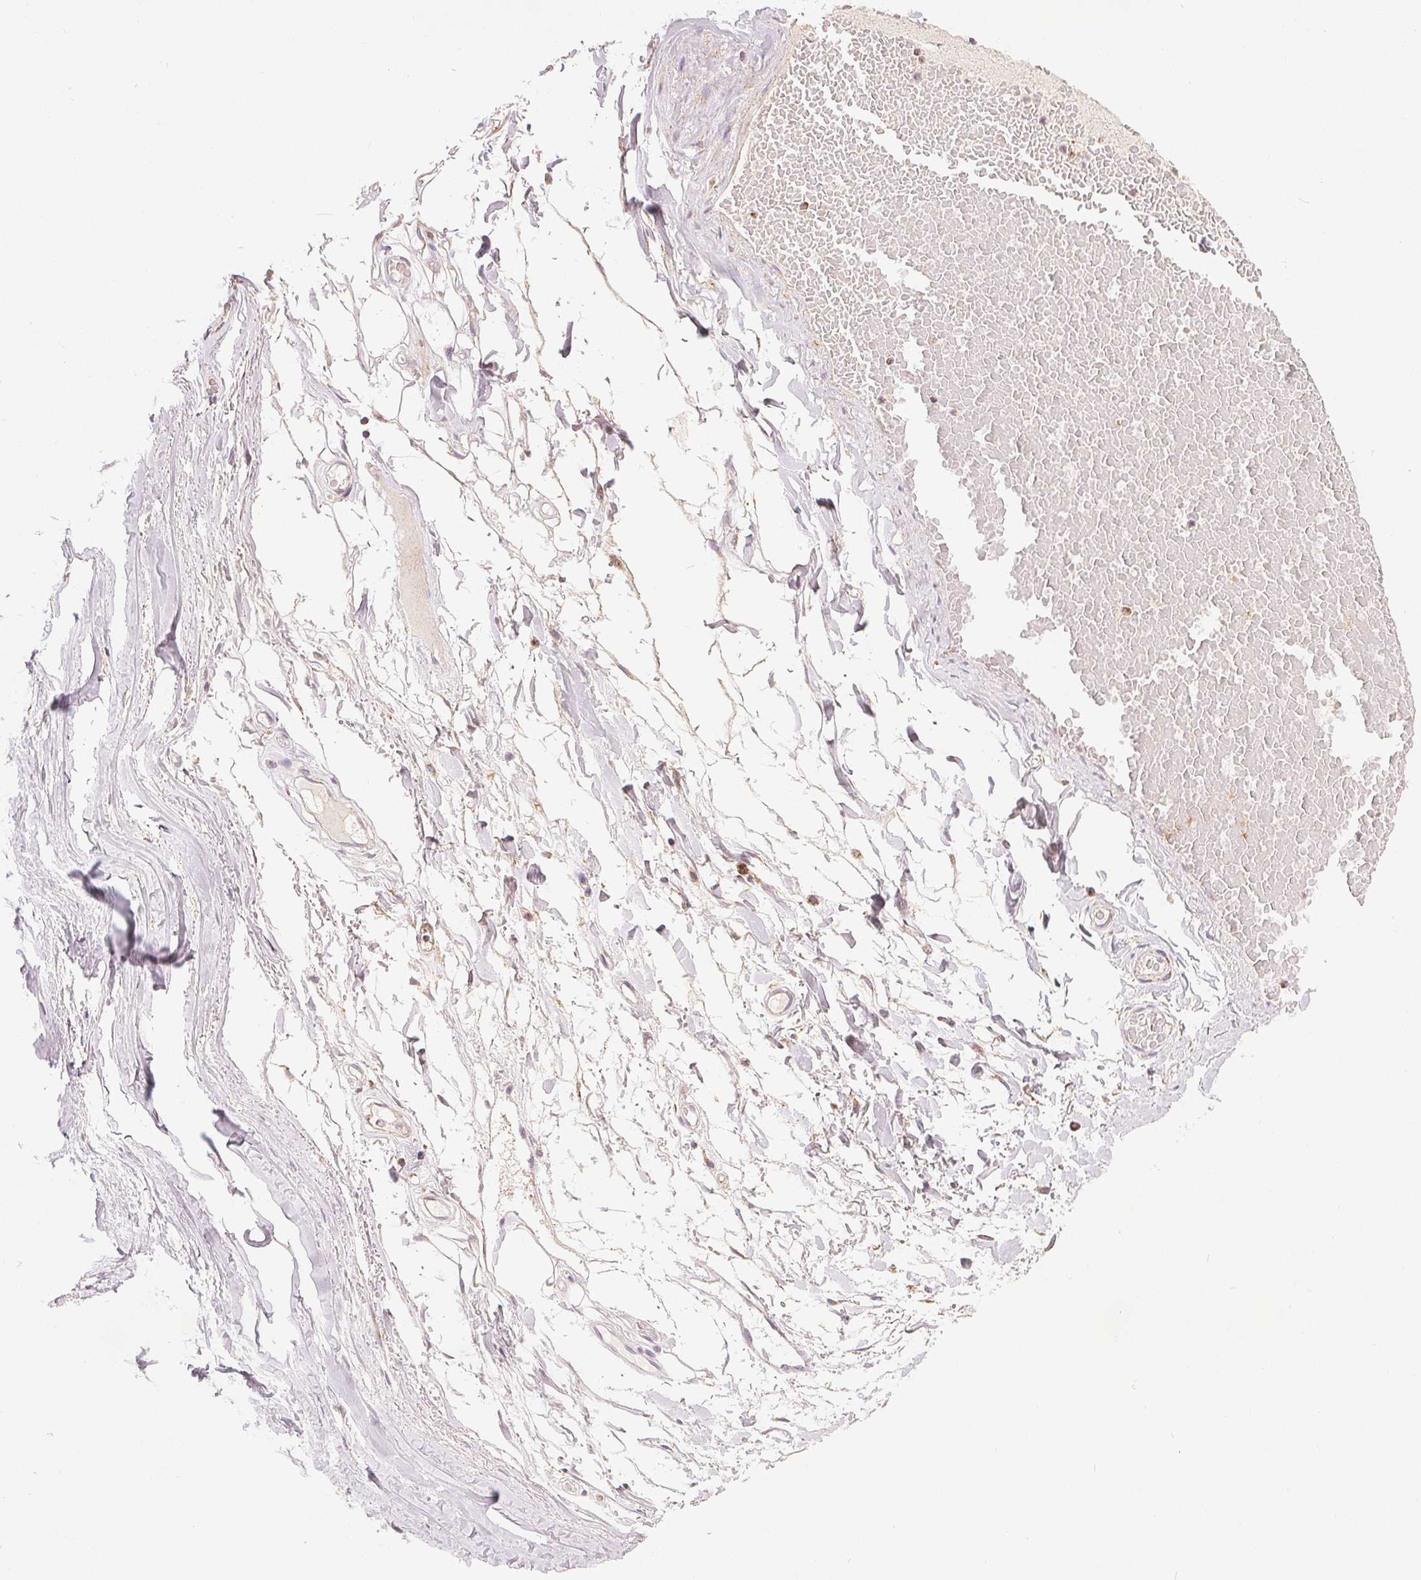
{"staining": {"intensity": "moderate", "quantity": "<25%", "location": "cytoplasmic/membranous"}, "tissue": "adipose tissue", "cell_type": "Adipocytes", "image_type": "normal", "snomed": [{"axis": "morphology", "description": "Normal tissue, NOS"}, {"axis": "topography", "description": "Lymph node"}, {"axis": "topography", "description": "Cartilage tissue"}, {"axis": "topography", "description": "Nasopharynx"}], "caption": "Adipose tissue stained with DAB IHC shows low levels of moderate cytoplasmic/membranous positivity in about <25% of adipocytes.", "gene": "SDHB", "patient": {"sex": "male", "age": 63}}